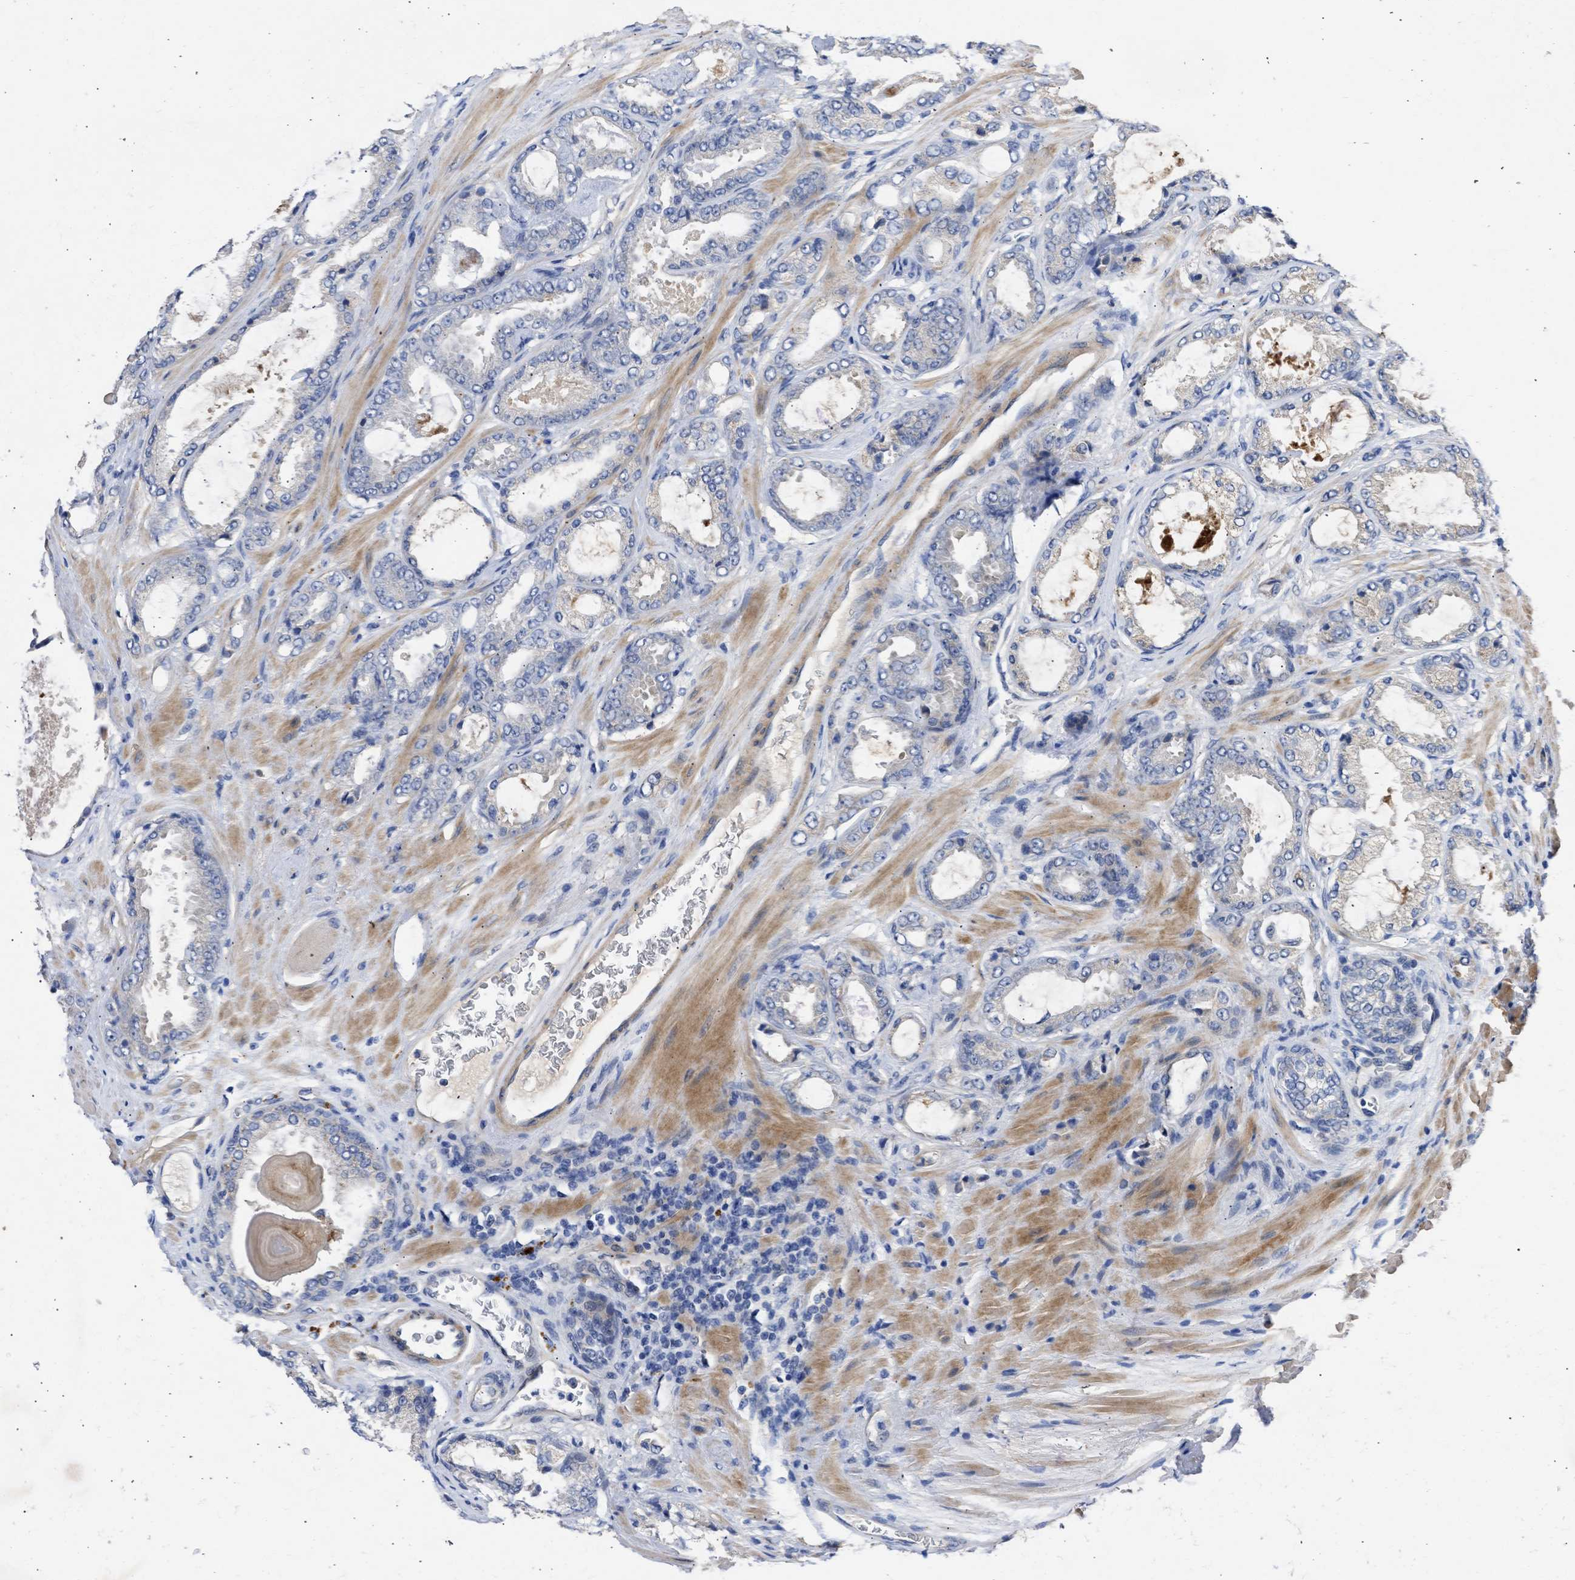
{"staining": {"intensity": "negative", "quantity": "none", "location": "none"}, "tissue": "prostate cancer", "cell_type": "Tumor cells", "image_type": "cancer", "snomed": [{"axis": "morphology", "description": "Adenocarcinoma, High grade"}, {"axis": "topography", "description": "Prostate"}], "caption": "Immunohistochemical staining of prostate cancer reveals no significant staining in tumor cells.", "gene": "ARHGEF4", "patient": {"sex": "male", "age": 65}}